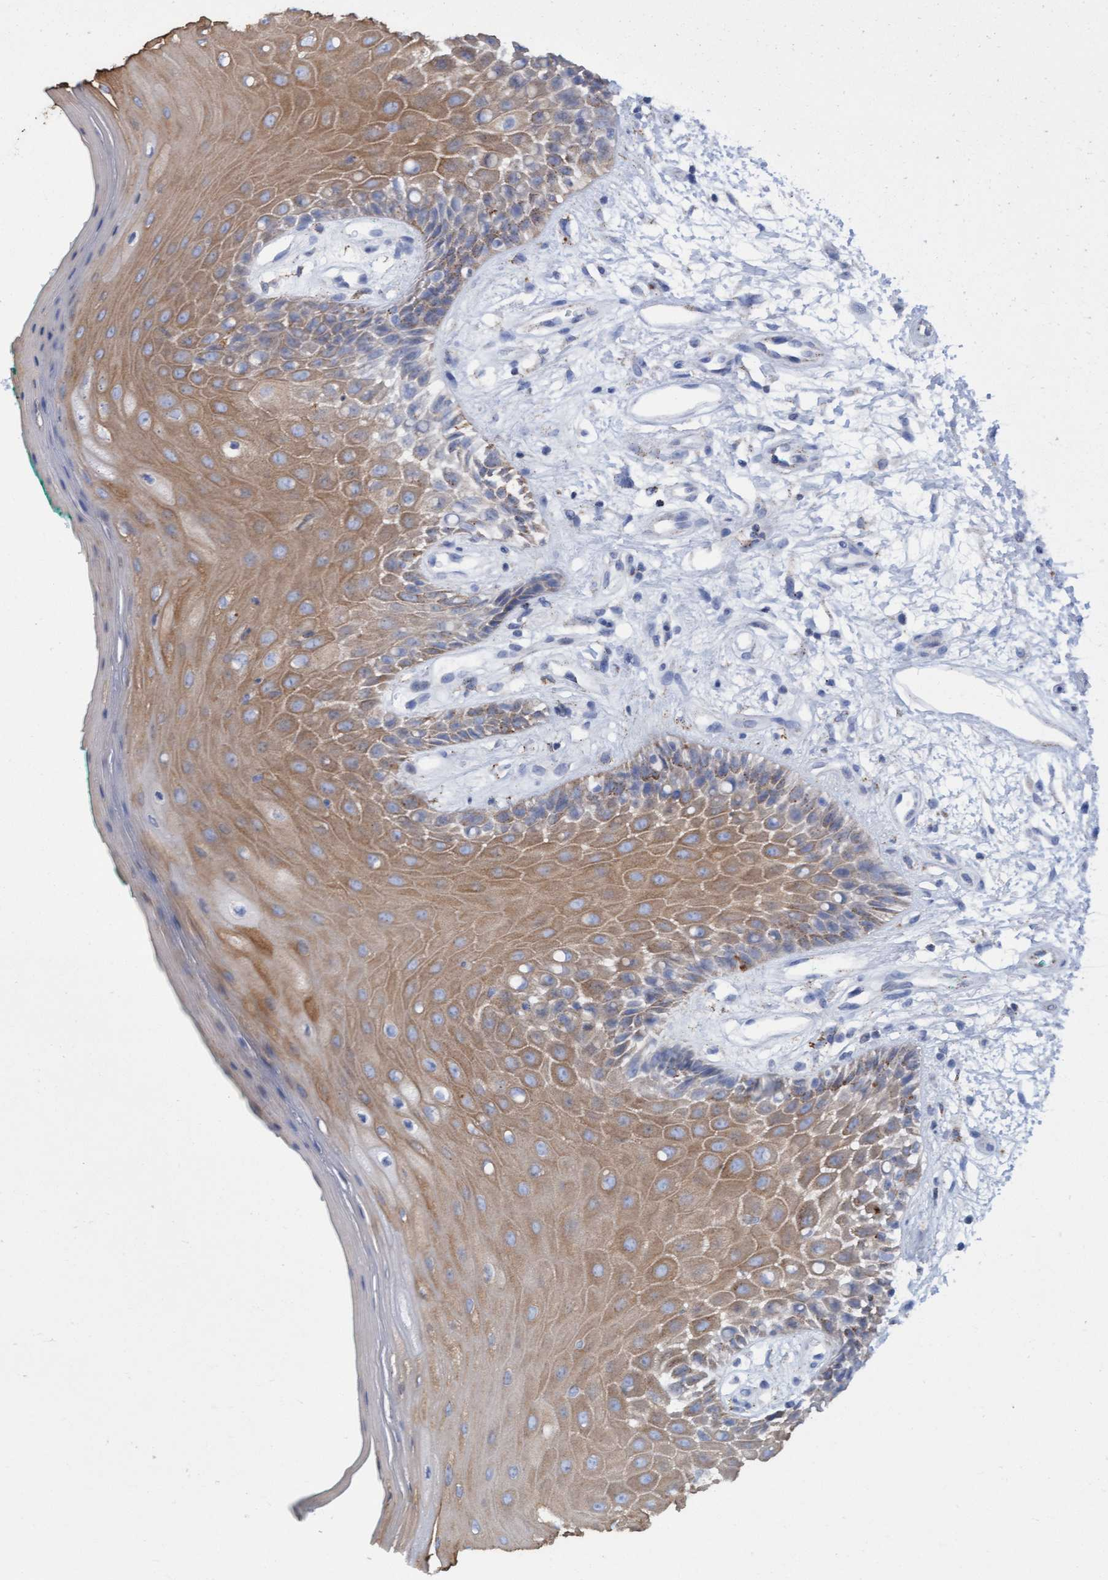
{"staining": {"intensity": "moderate", "quantity": ">75%", "location": "cytoplasmic/membranous"}, "tissue": "oral mucosa", "cell_type": "Squamous epithelial cells", "image_type": "normal", "snomed": [{"axis": "morphology", "description": "Normal tissue, NOS"}, {"axis": "morphology", "description": "Squamous cell carcinoma, NOS"}, {"axis": "topography", "description": "Skeletal muscle"}, {"axis": "topography", "description": "Oral tissue"}, {"axis": "topography", "description": "Head-Neck"}], "caption": "Immunohistochemistry histopathology image of normal oral mucosa stained for a protein (brown), which exhibits medium levels of moderate cytoplasmic/membranous expression in about >75% of squamous epithelial cells.", "gene": "SGSH", "patient": {"sex": "female", "age": 84}}